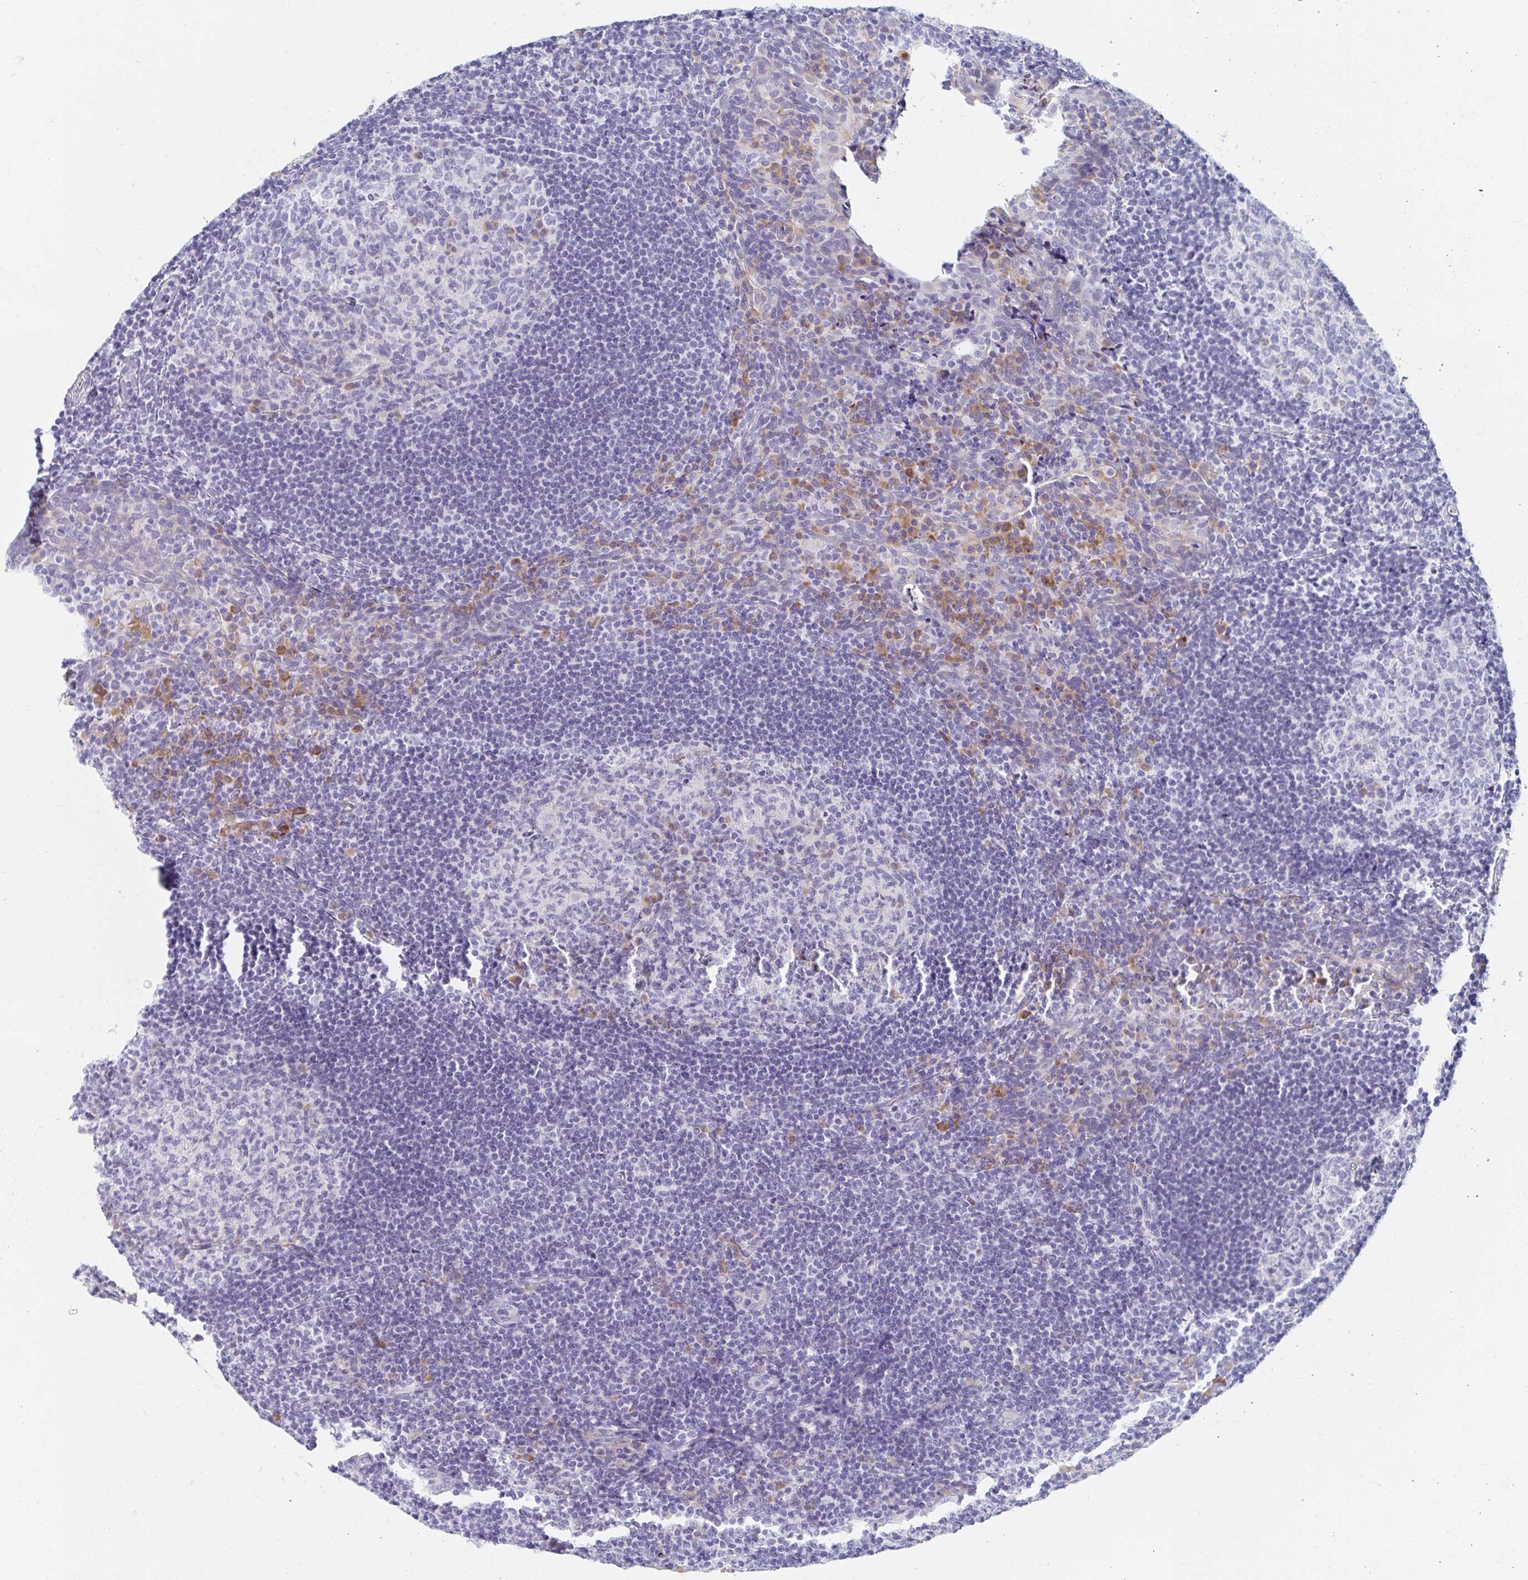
{"staining": {"intensity": "weak", "quantity": "<25%", "location": "cytoplasmic/membranous"}, "tissue": "tonsil", "cell_type": "Germinal center cells", "image_type": "normal", "snomed": [{"axis": "morphology", "description": "Normal tissue, NOS"}, {"axis": "topography", "description": "Tonsil"}], "caption": "Immunohistochemistry image of benign tonsil: human tonsil stained with DAB (3,3'-diaminobenzidine) exhibits no significant protein staining in germinal center cells.", "gene": "MYLK2", "patient": {"sex": "male", "age": 17}}